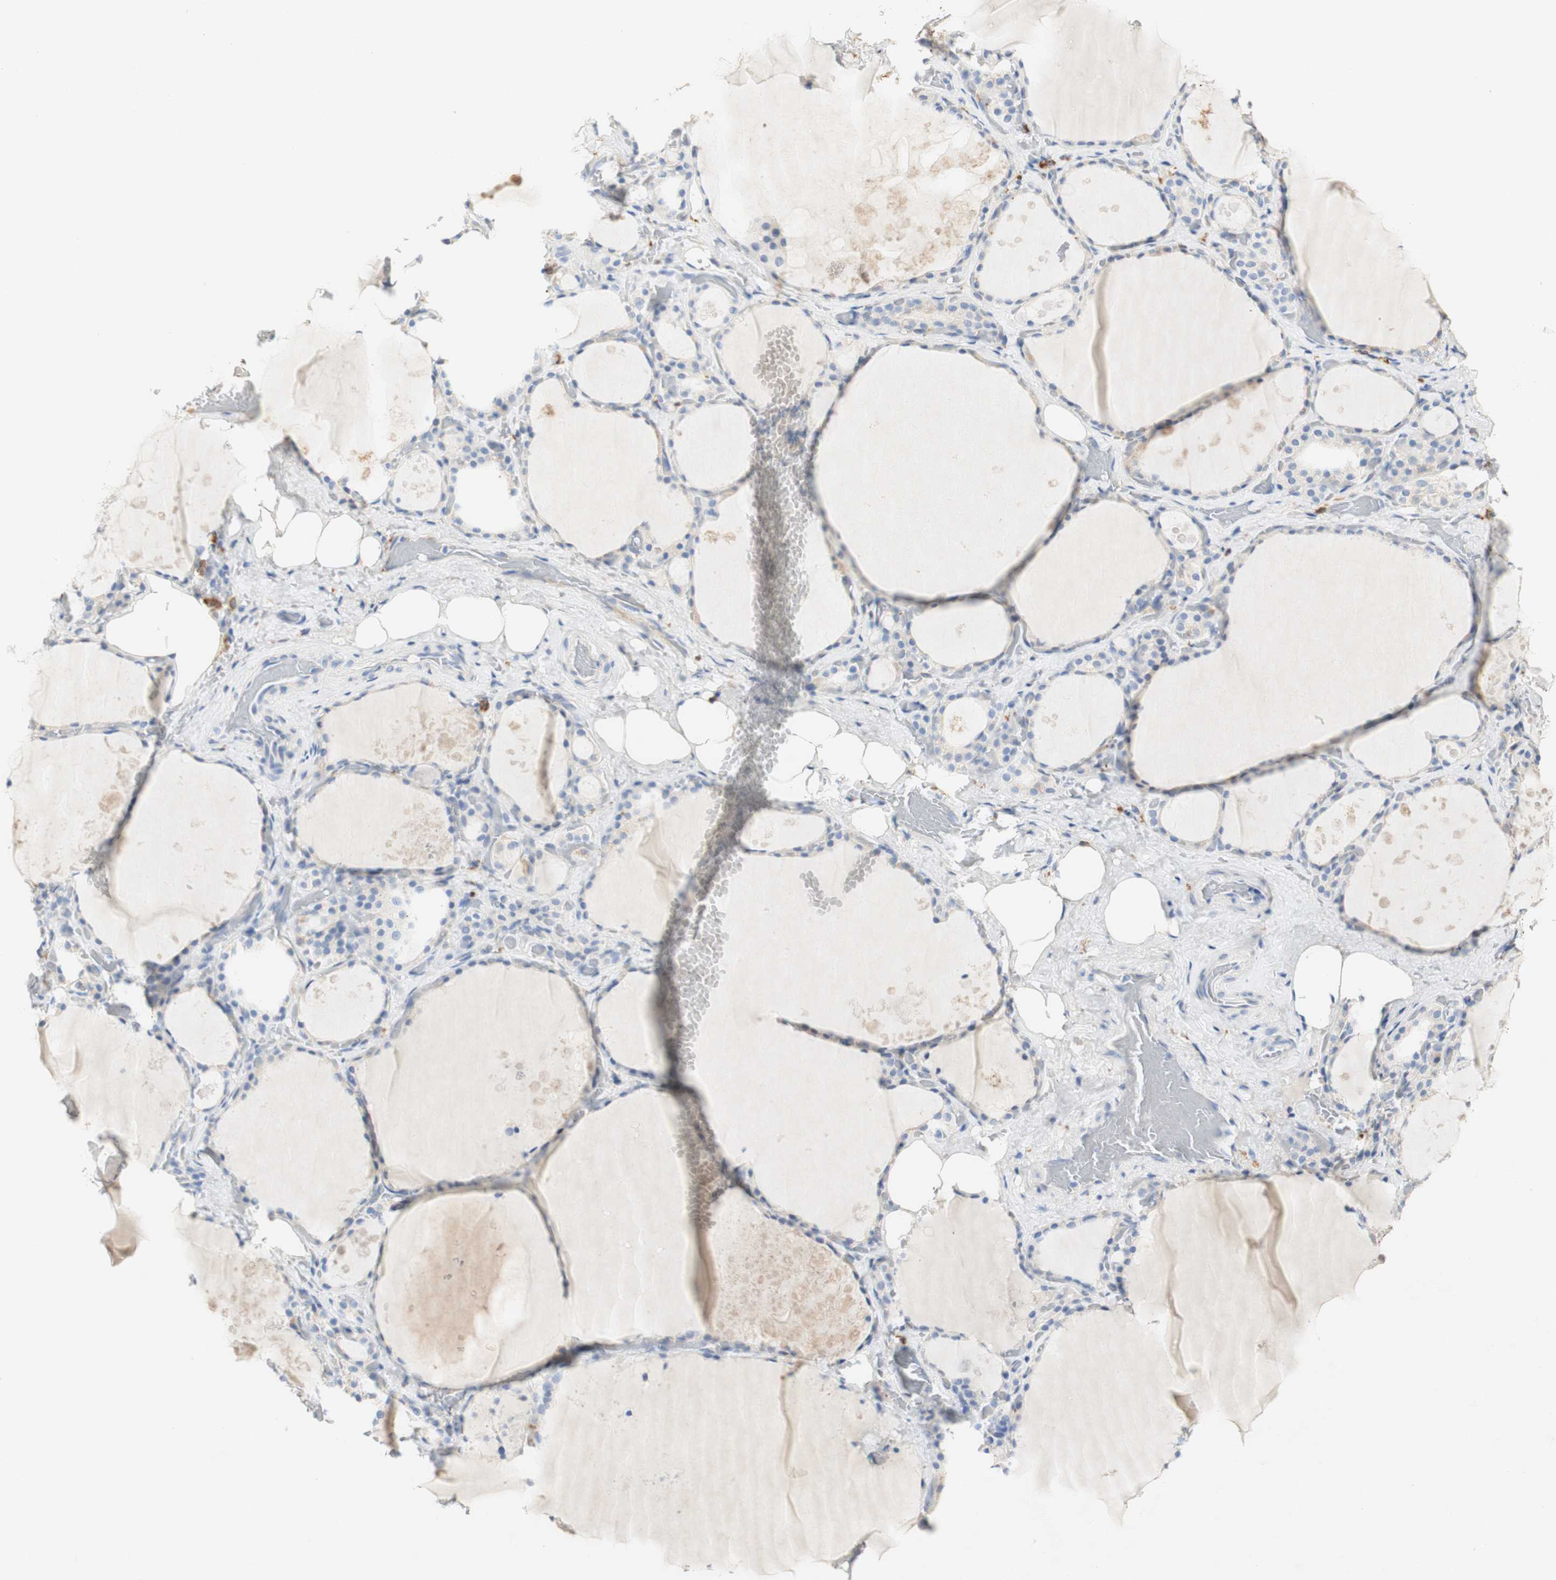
{"staining": {"intensity": "weak", "quantity": "25%-75%", "location": "cytoplasmic/membranous"}, "tissue": "thyroid gland", "cell_type": "Glandular cells", "image_type": "normal", "snomed": [{"axis": "morphology", "description": "Normal tissue, NOS"}, {"axis": "topography", "description": "Thyroid gland"}], "caption": "Brown immunohistochemical staining in normal human thyroid gland exhibits weak cytoplasmic/membranous positivity in about 25%-75% of glandular cells. The staining was performed using DAB (3,3'-diaminobenzidine) to visualize the protein expression in brown, while the nuclei were stained in blue with hematoxylin (Magnification: 20x).", "gene": "FCGRT", "patient": {"sex": "male", "age": 61}}